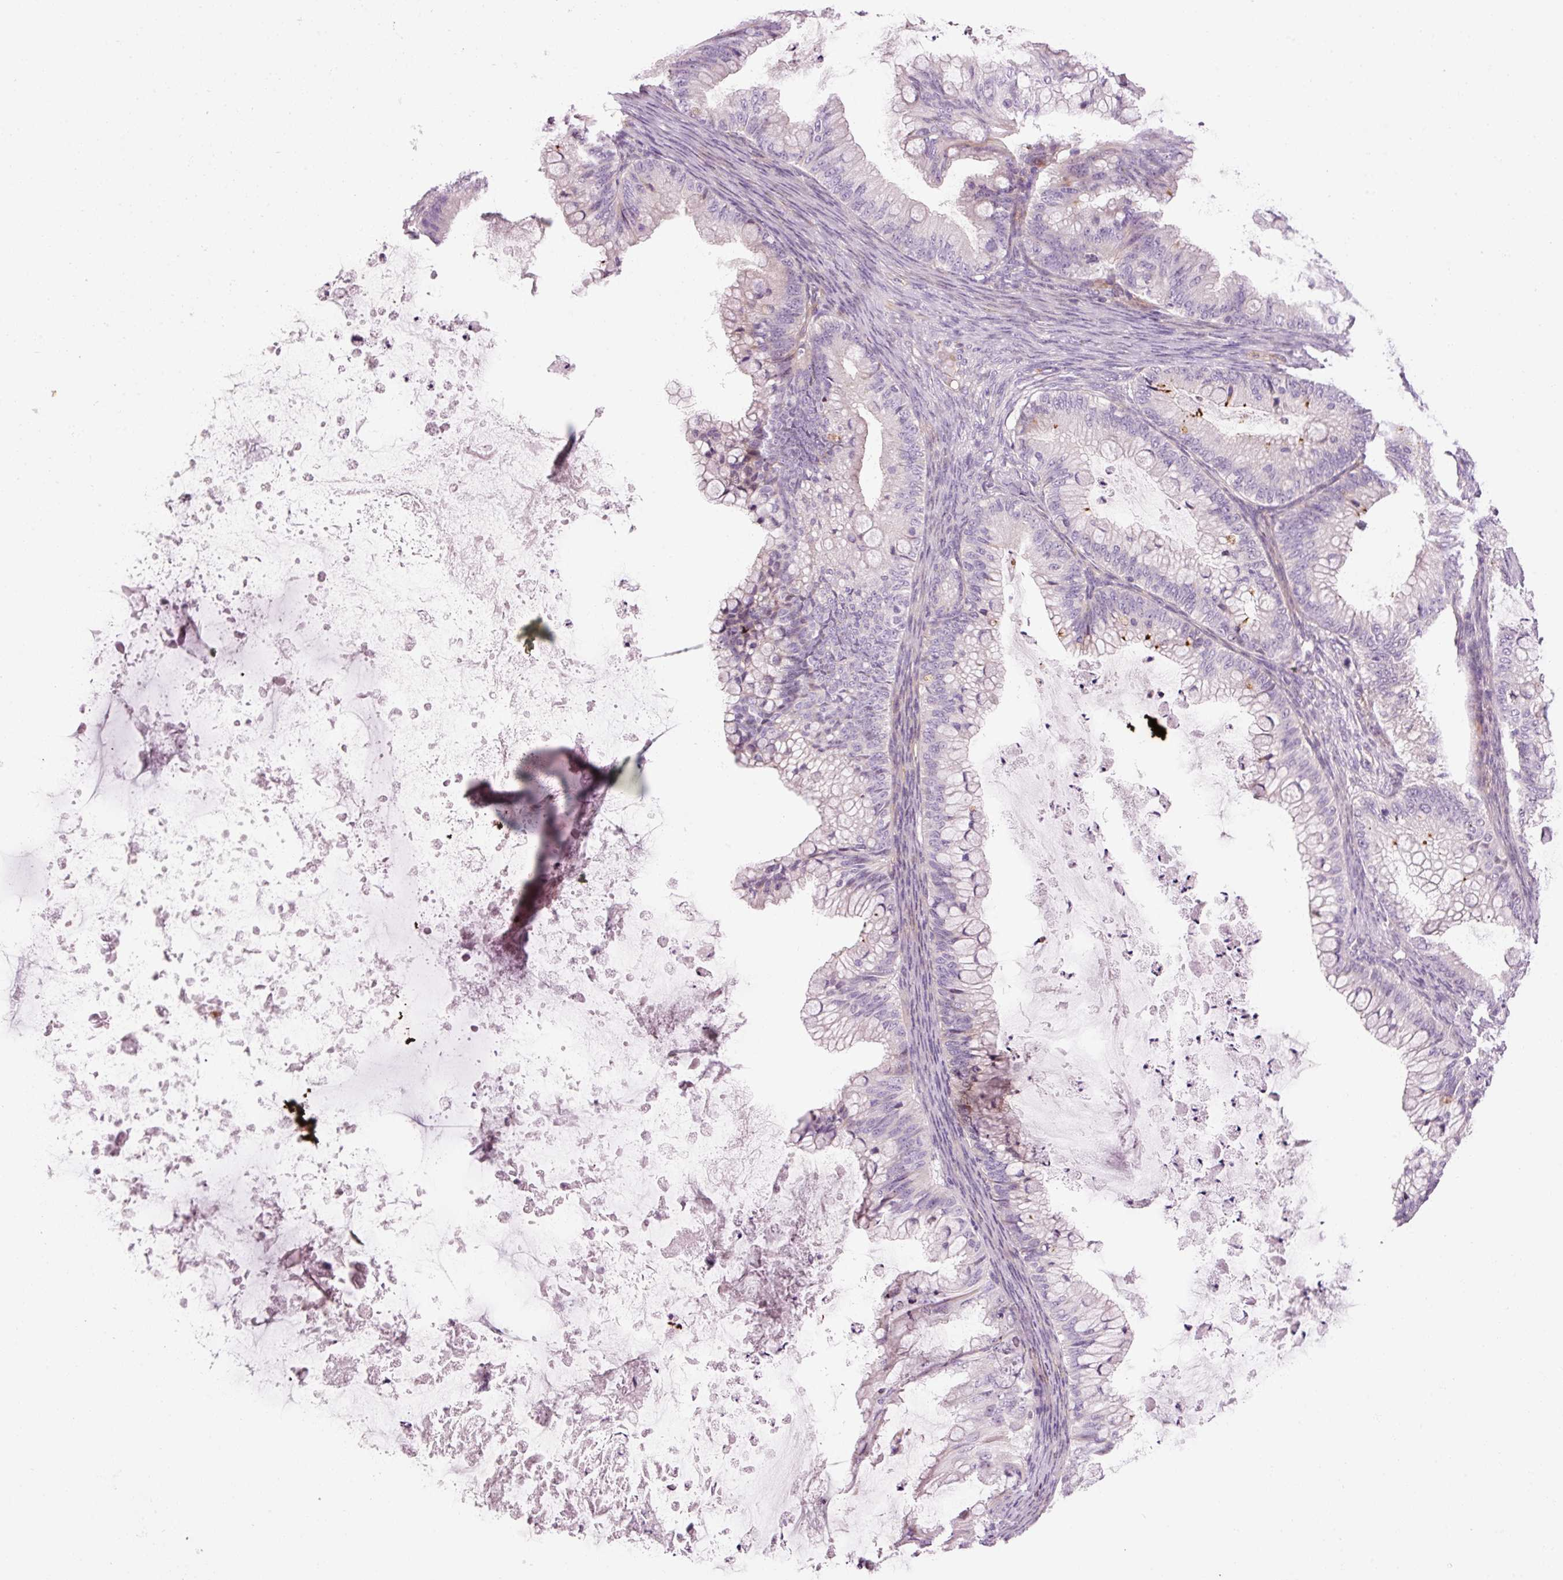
{"staining": {"intensity": "negative", "quantity": "none", "location": "none"}, "tissue": "ovarian cancer", "cell_type": "Tumor cells", "image_type": "cancer", "snomed": [{"axis": "morphology", "description": "Cystadenocarcinoma, mucinous, NOS"}, {"axis": "topography", "description": "Ovary"}], "caption": "Tumor cells are negative for protein expression in human mucinous cystadenocarcinoma (ovarian).", "gene": "ANKRD20A1", "patient": {"sex": "female", "age": 35}}